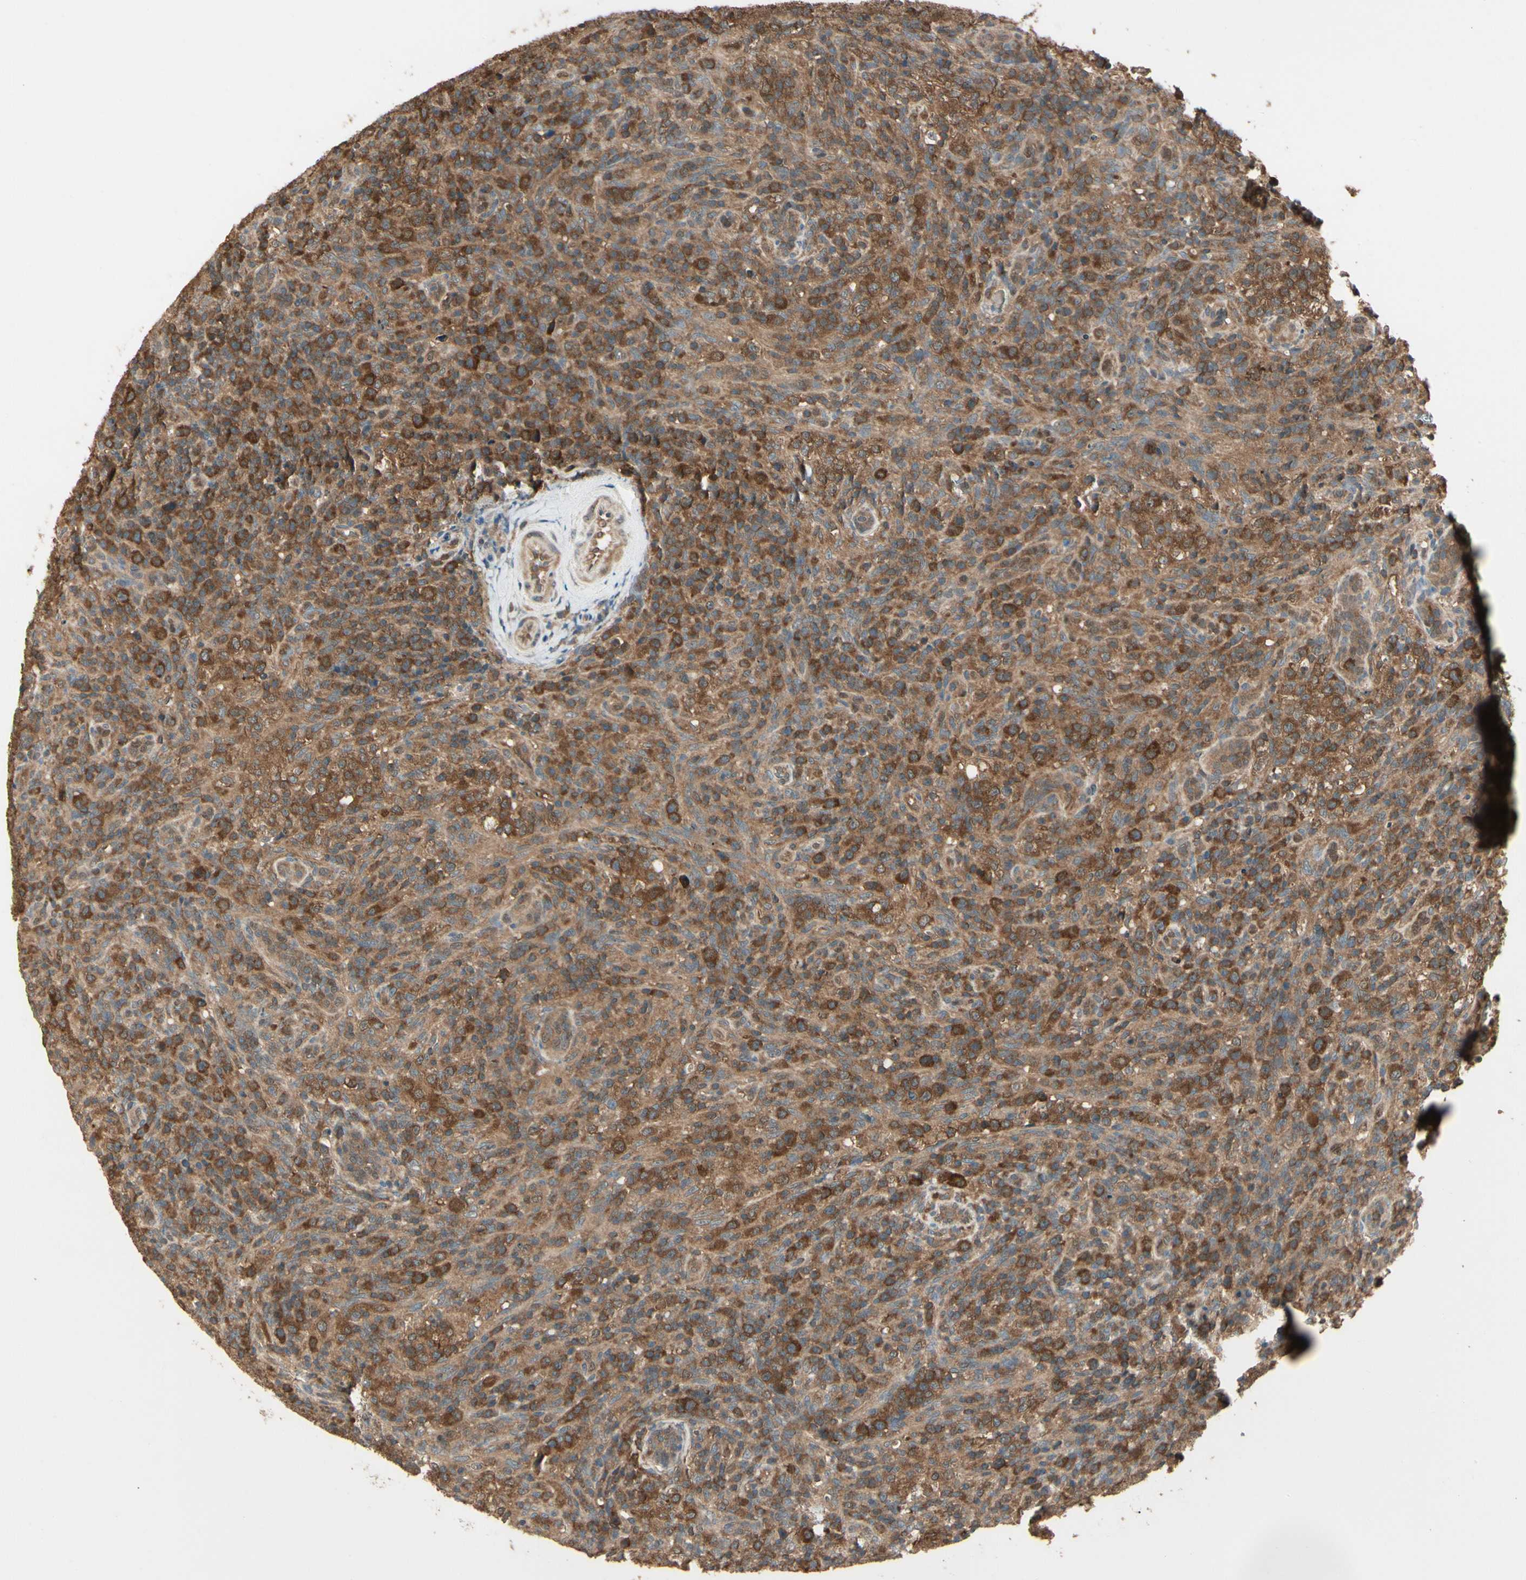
{"staining": {"intensity": "strong", "quantity": ">75%", "location": "cytoplasmic/membranous"}, "tissue": "lymphoma", "cell_type": "Tumor cells", "image_type": "cancer", "snomed": [{"axis": "morphology", "description": "Malignant lymphoma, non-Hodgkin's type, High grade"}, {"axis": "topography", "description": "Lymph node"}], "caption": "Lymphoma tissue displays strong cytoplasmic/membranous staining in approximately >75% of tumor cells, visualized by immunohistochemistry.", "gene": "CCT7", "patient": {"sex": "female", "age": 76}}